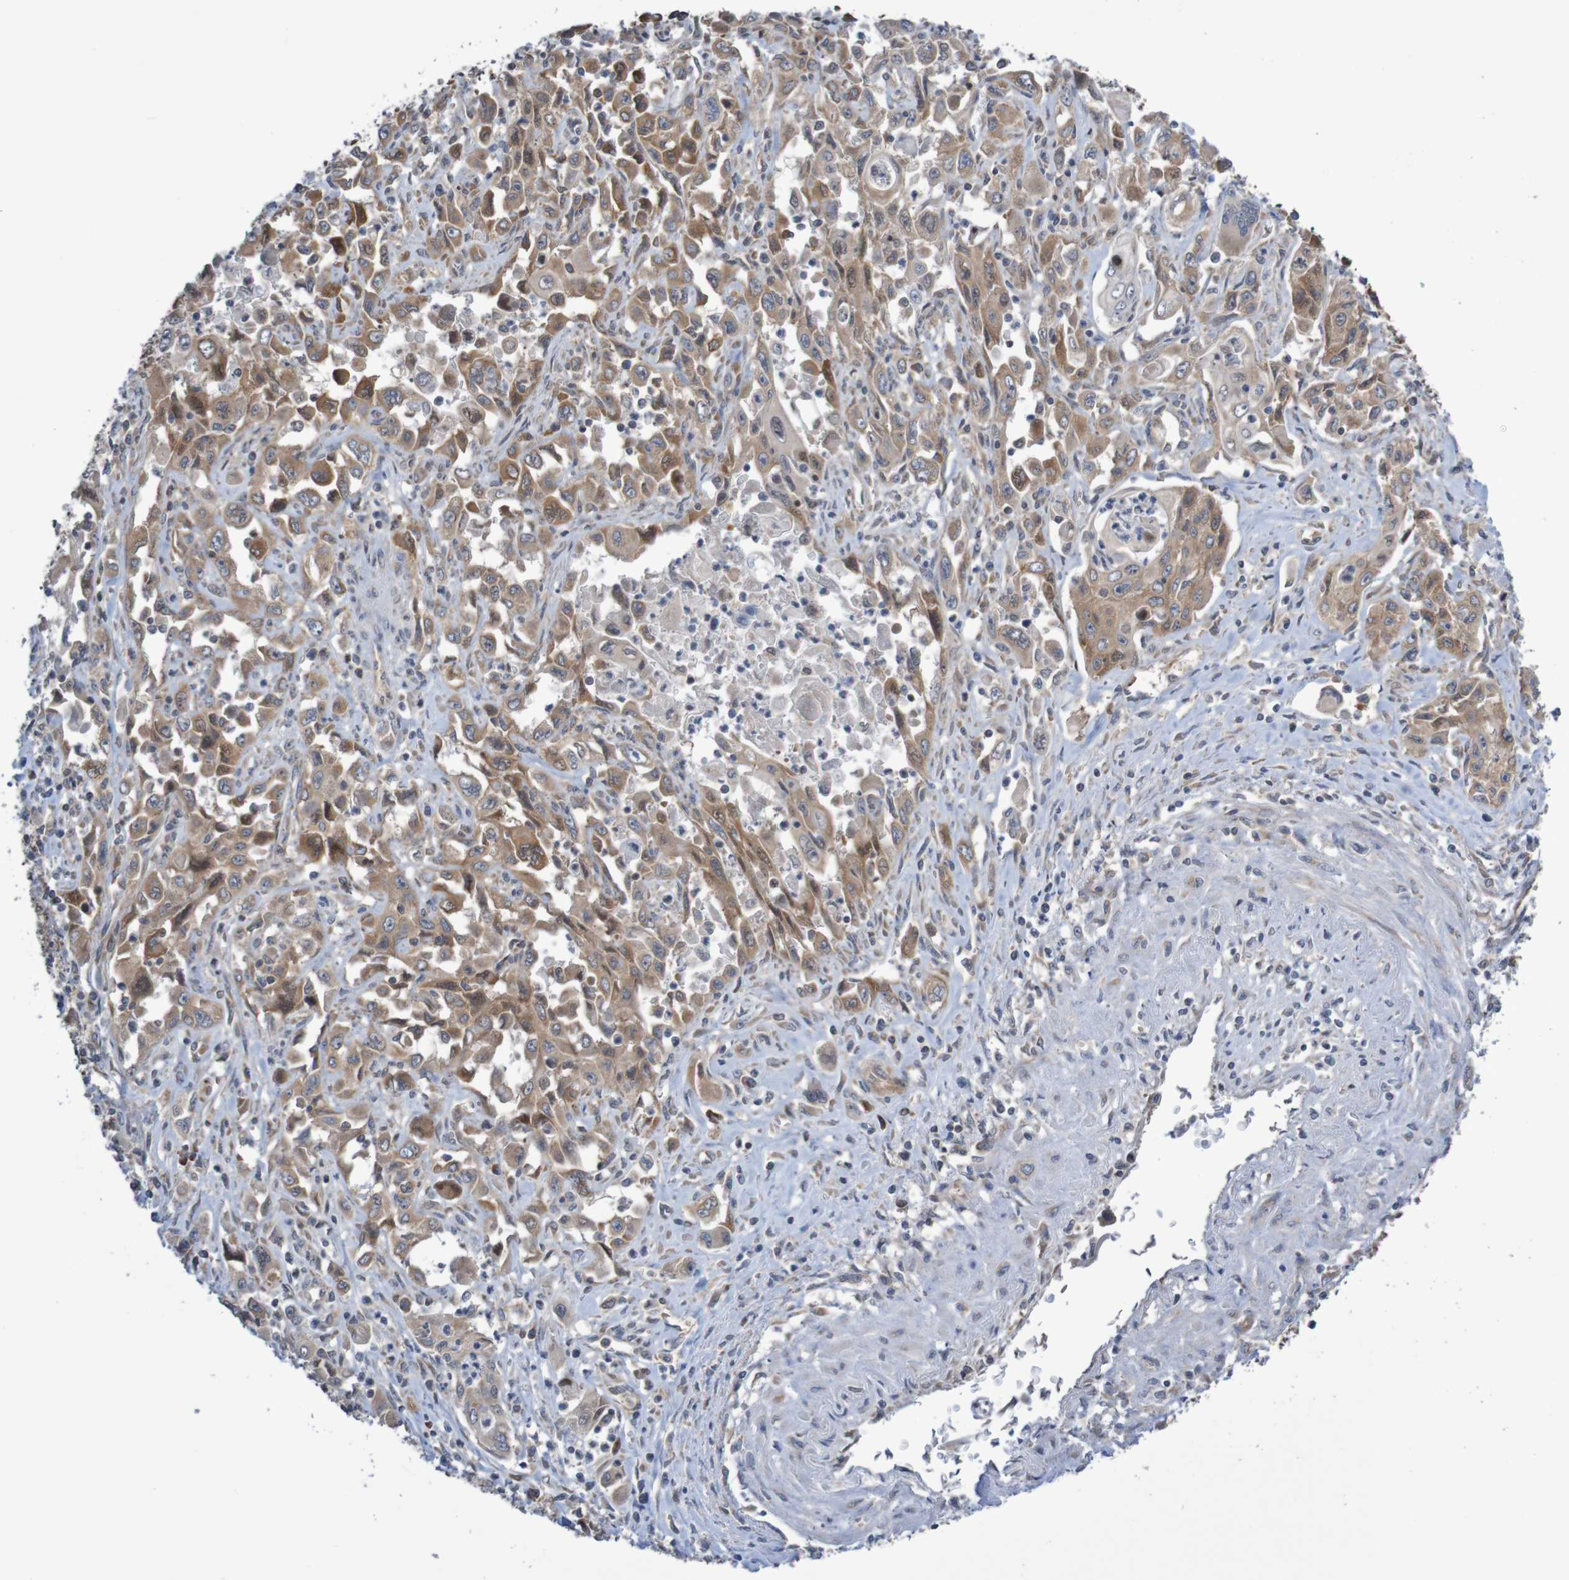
{"staining": {"intensity": "moderate", "quantity": ">75%", "location": "cytoplasmic/membranous"}, "tissue": "pancreatic cancer", "cell_type": "Tumor cells", "image_type": "cancer", "snomed": [{"axis": "morphology", "description": "Adenocarcinoma, NOS"}, {"axis": "topography", "description": "Pancreas"}], "caption": "A histopathology image of adenocarcinoma (pancreatic) stained for a protein displays moderate cytoplasmic/membranous brown staining in tumor cells.", "gene": "LRRC47", "patient": {"sex": "male", "age": 70}}